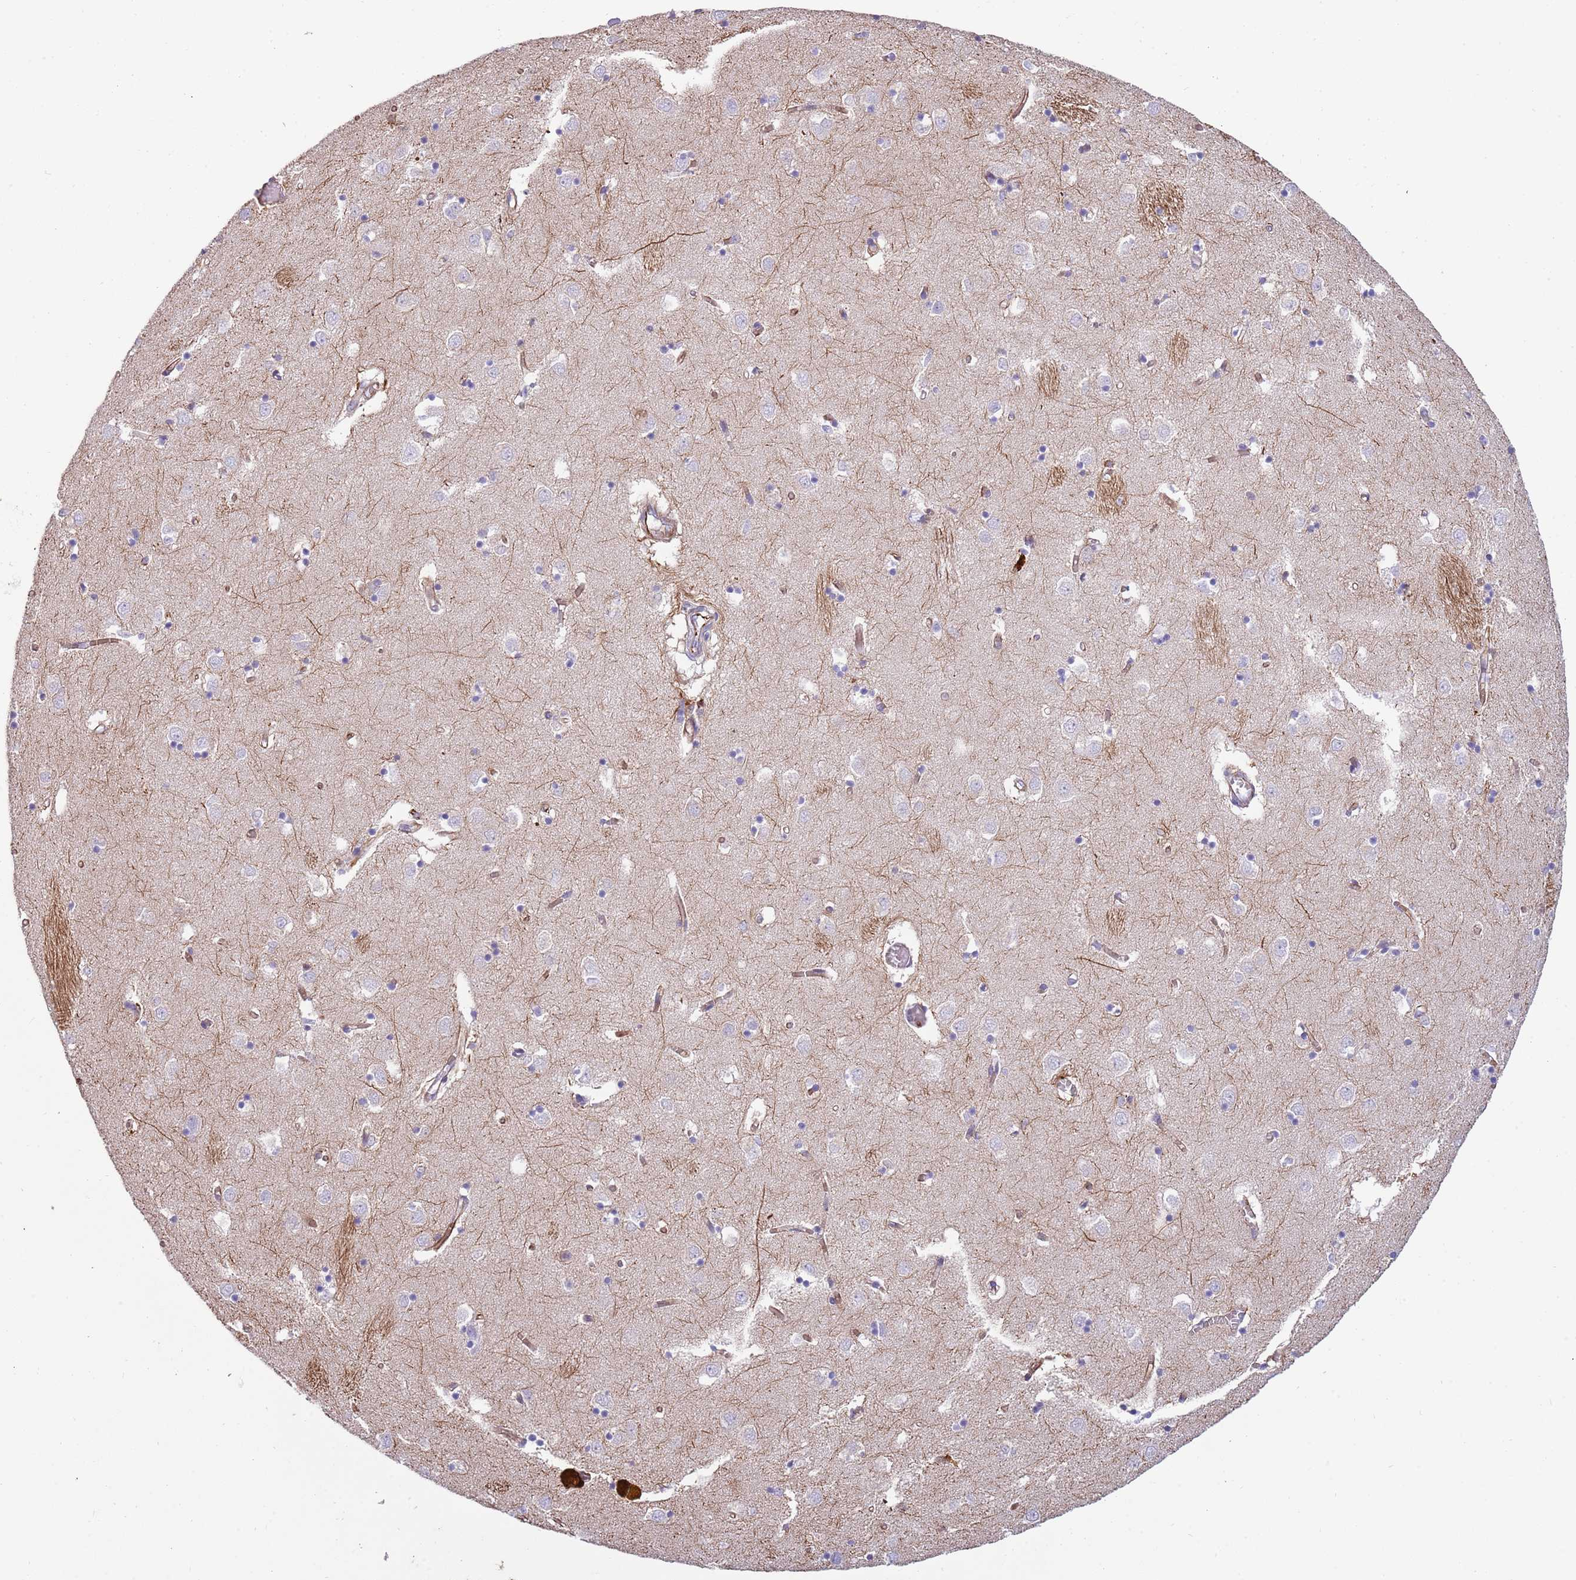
{"staining": {"intensity": "negative", "quantity": "none", "location": "none"}, "tissue": "caudate", "cell_type": "Glial cells", "image_type": "normal", "snomed": [{"axis": "morphology", "description": "Normal tissue, NOS"}, {"axis": "topography", "description": "Lateral ventricle wall"}], "caption": "Caudate was stained to show a protein in brown. There is no significant staining in glial cells. The staining is performed using DAB (3,3'-diaminobenzidine) brown chromogen with nuclei counter-stained in using hematoxylin.", "gene": "MOGAT1", "patient": {"sex": "male", "age": 70}}